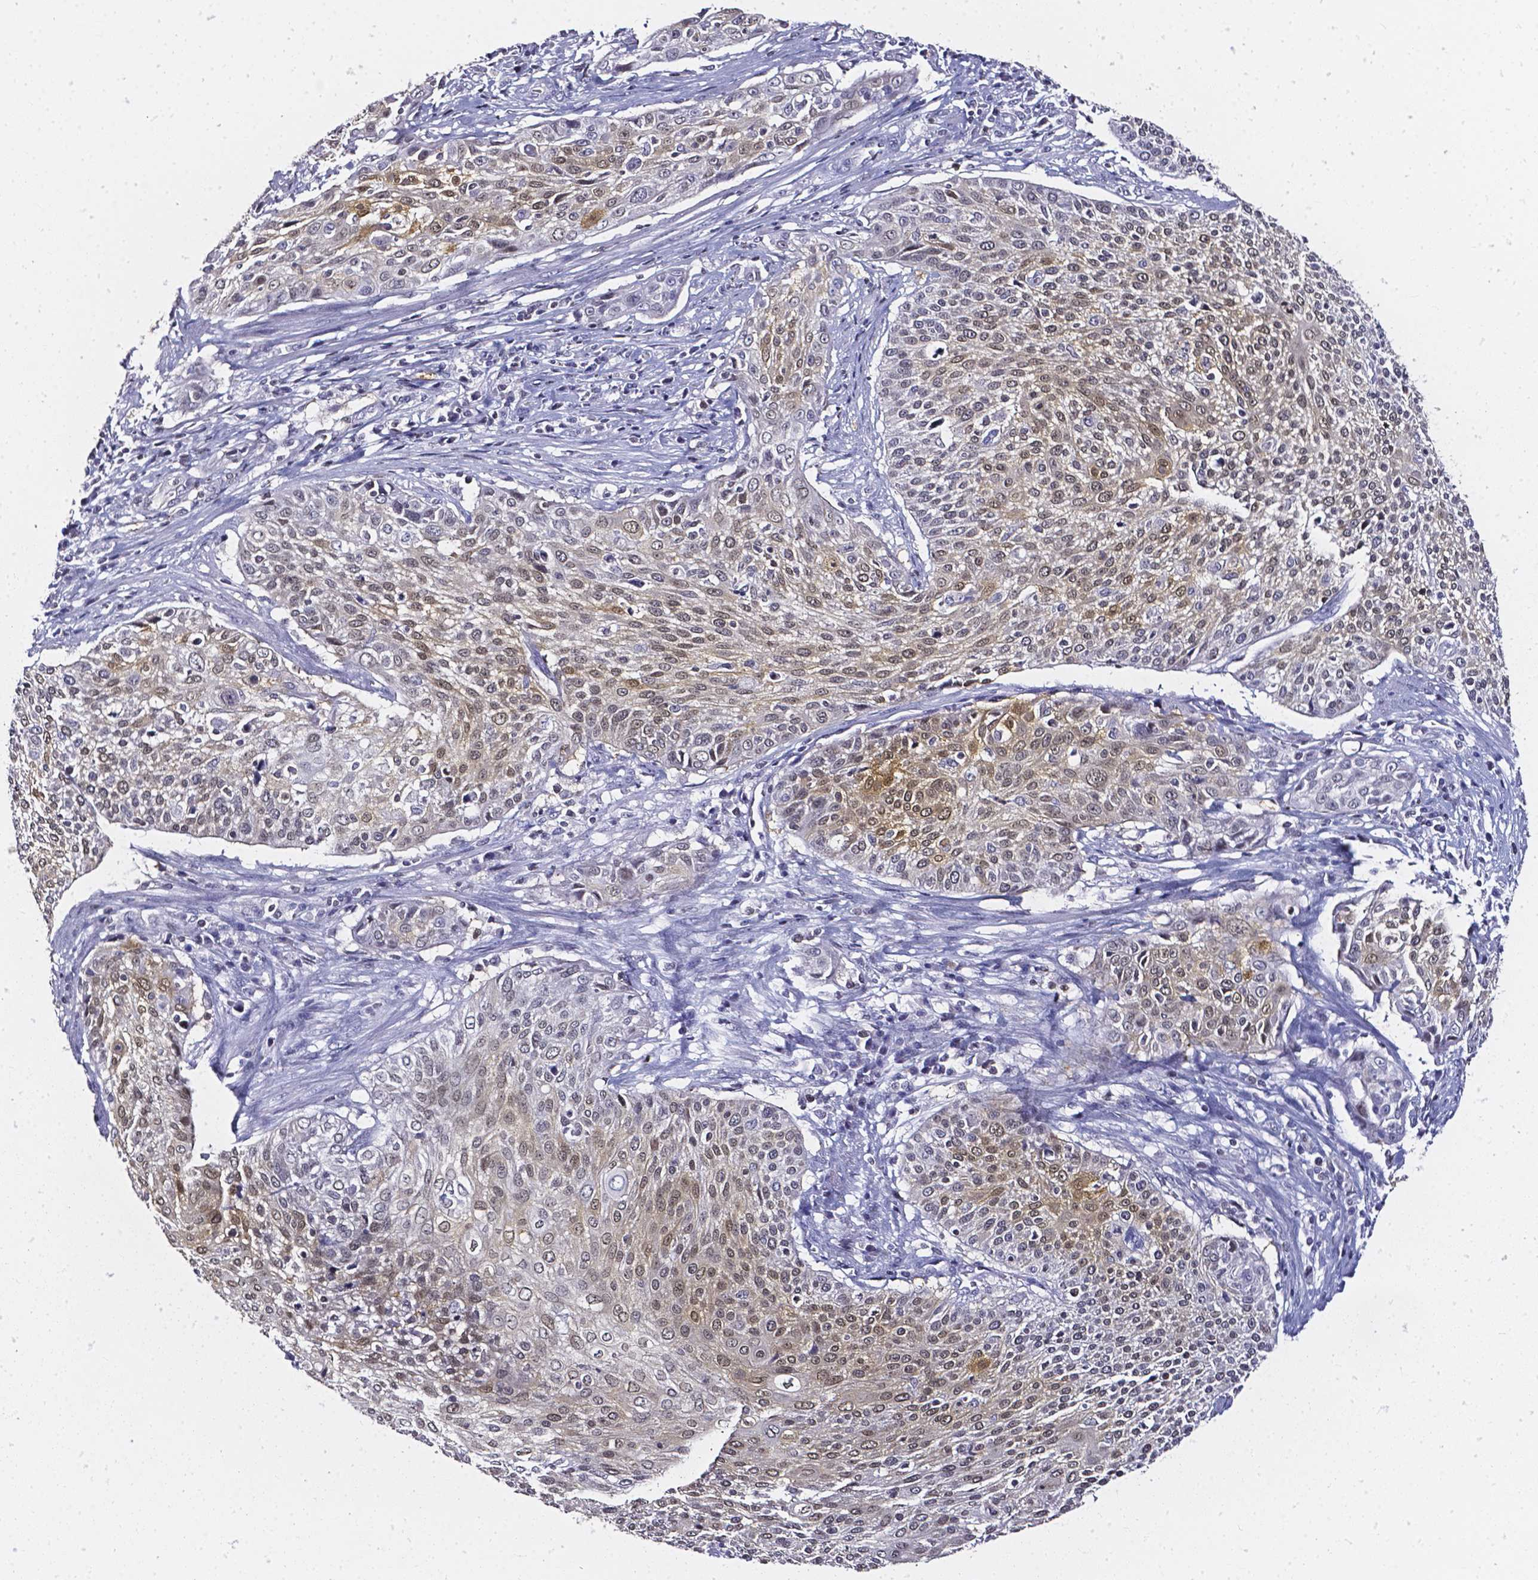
{"staining": {"intensity": "weak", "quantity": ">75%", "location": "cytoplasmic/membranous,nuclear"}, "tissue": "cervical cancer", "cell_type": "Tumor cells", "image_type": "cancer", "snomed": [{"axis": "morphology", "description": "Squamous cell carcinoma, NOS"}, {"axis": "topography", "description": "Cervix"}], "caption": "Brown immunohistochemical staining in cervical cancer shows weak cytoplasmic/membranous and nuclear staining in approximately >75% of tumor cells. The protein of interest is stained brown, and the nuclei are stained in blue (DAB (3,3'-diaminobenzidine) IHC with brightfield microscopy, high magnification).", "gene": "AKR1B10", "patient": {"sex": "female", "age": 31}}